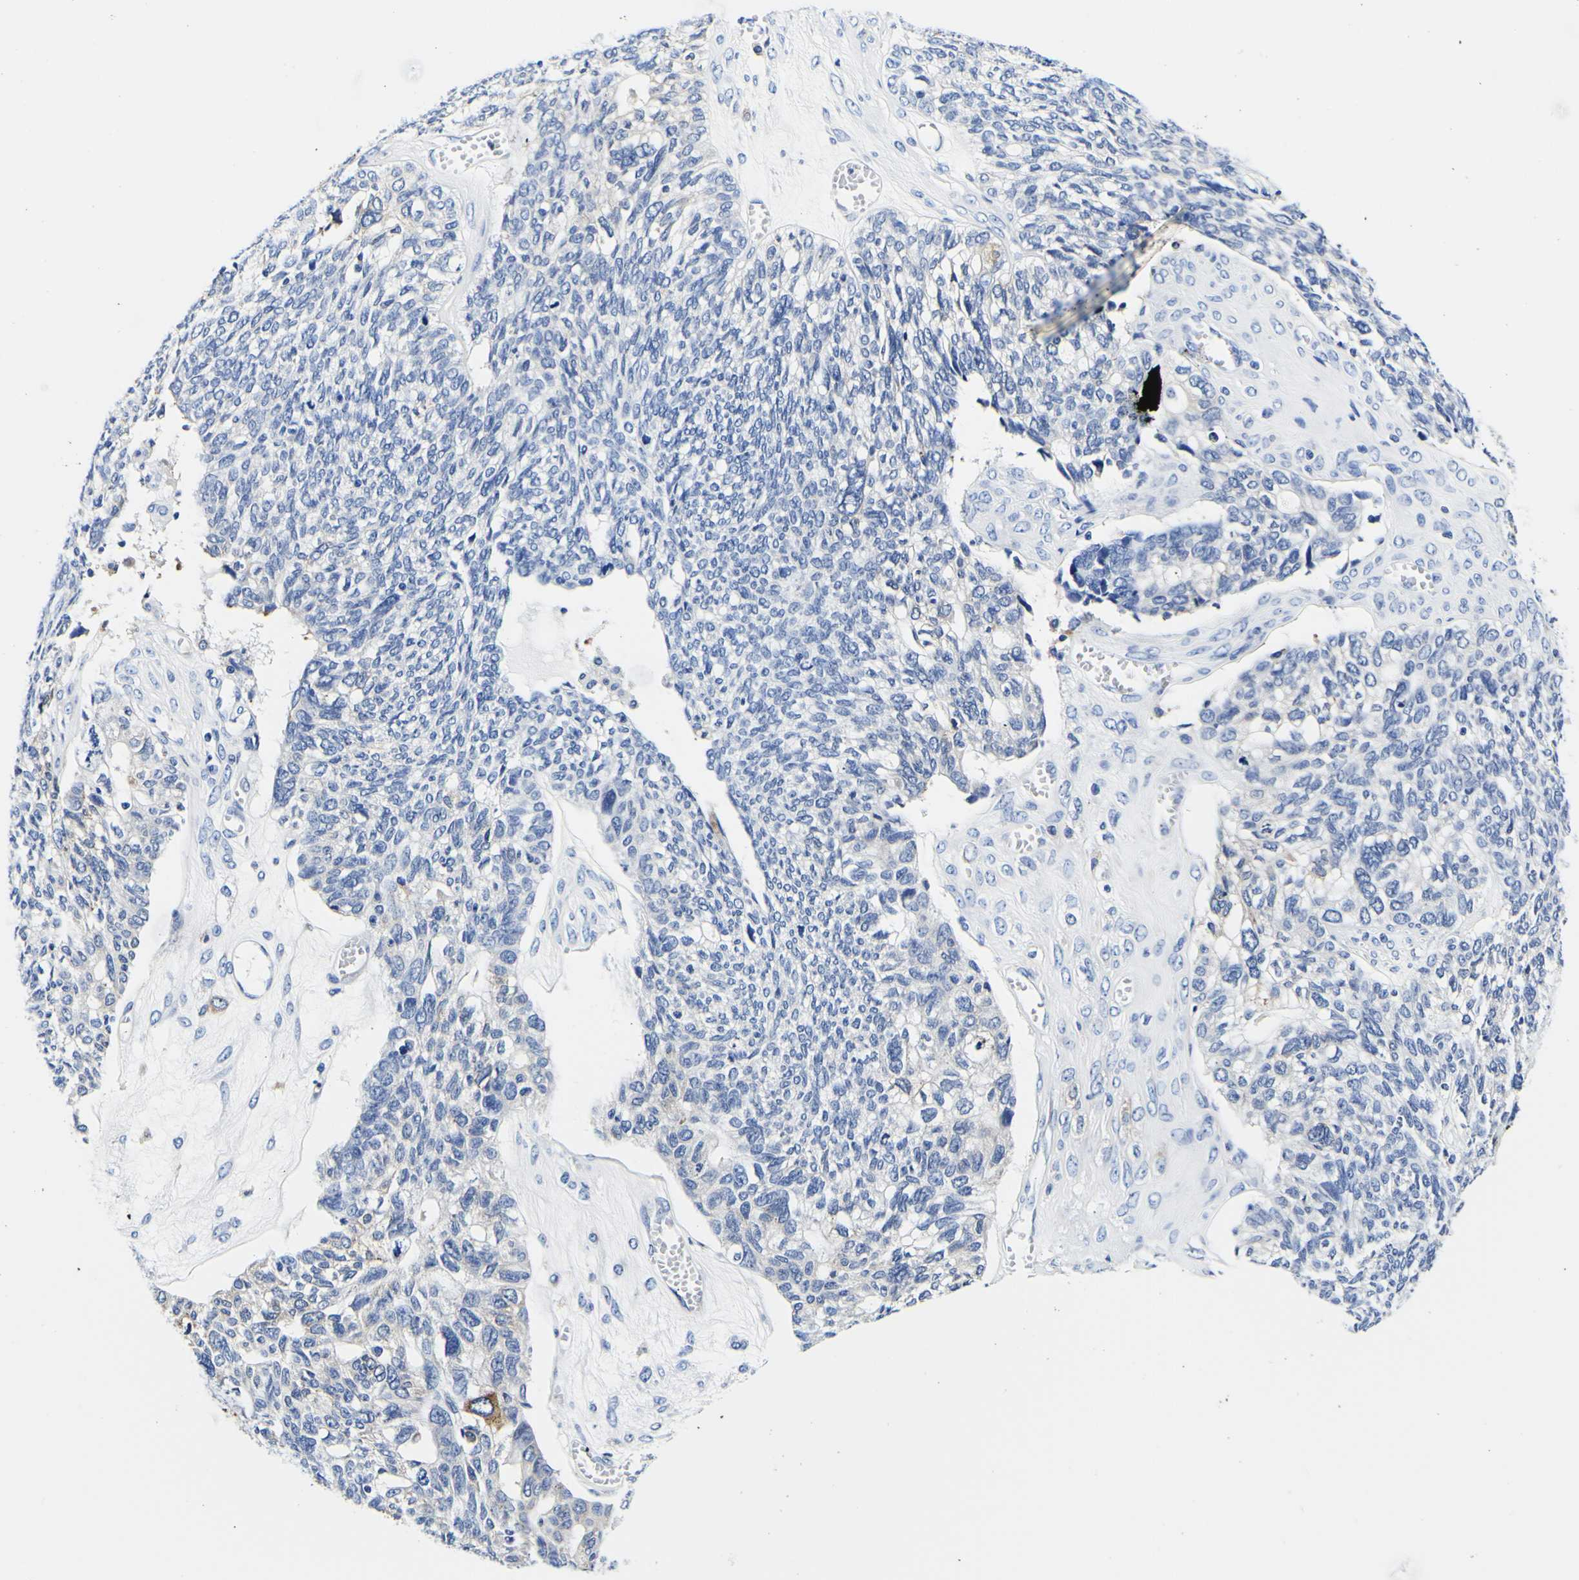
{"staining": {"intensity": "negative", "quantity": "none", "location": "none"}, "tissue": "ovarian cancer", "cell_type": "Tumor cells", "image_type": "cancer", "snomed": [{"axis": "morphology", "description": "Cystadenocarcinoma, serous, NOS"}, {"axis": "topography", "description": "Ovary"}], "caption": "Immunohistochemical staining of ovarian cancer demonstrates no significant expression in tumor cells.", "gene": "P4HB", "patient": {"sex": "female", "age": 79}}